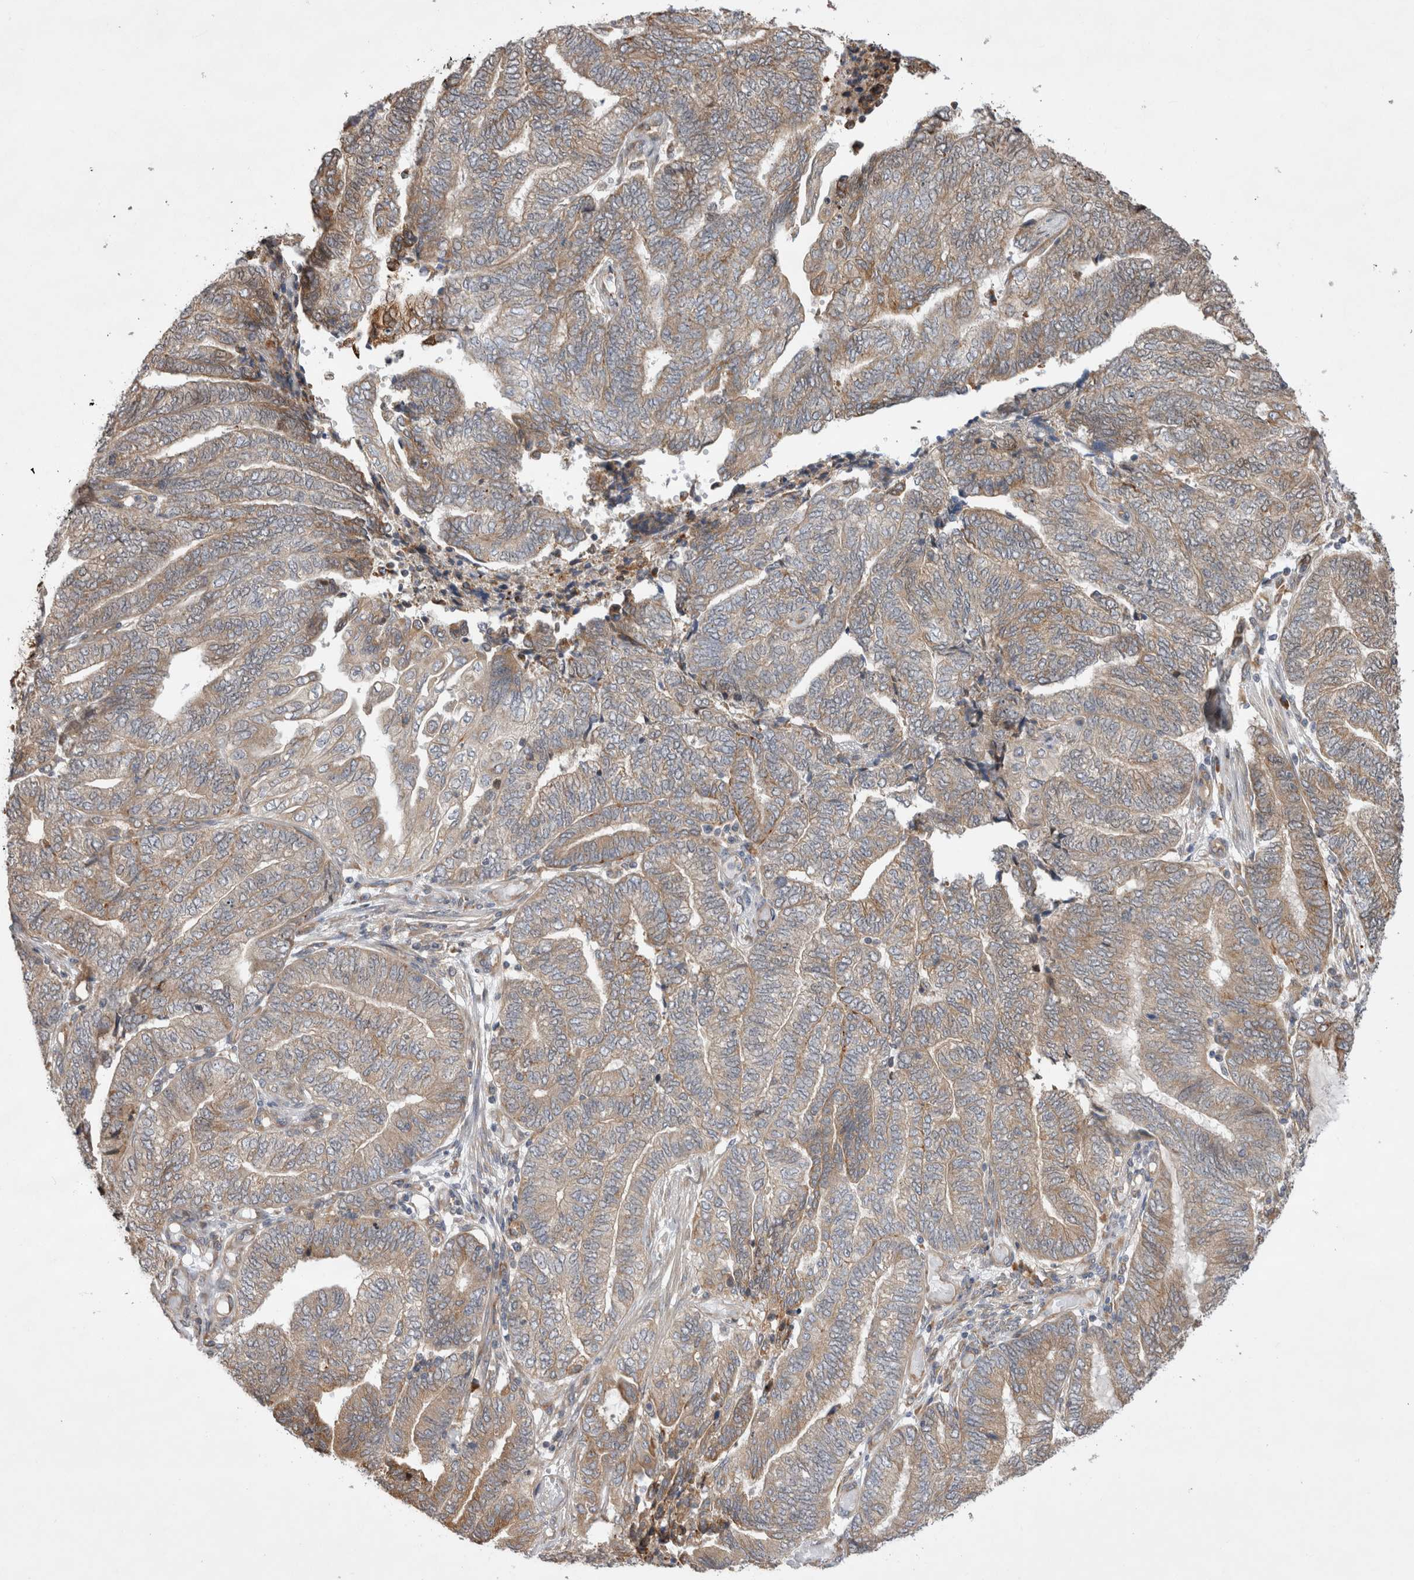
{"staining": {"intensity": "weak", "quantity": ">75%", "location": "cytoplasmic/membranous"}, "tissue": "endometrial cancer", "cell_type": "Tumor cells", "image_type": "cancer", "snomed": [{"axis": "morphology", "description": "Adenocarcinoma, NOS"}, {"axis": "topography", "description": "Uterus"}, {"axis": "topography", "description": "Endometrium"}], "caption": "A high-resolution image shows immunohistochemistry (IHC) staining of endometrial cancer (adenocarcinoma), which displays weak cytoplasmic/membranous staining in approximately >75% of tumor cells.", "gene": "PDCD10", "patient": {"sex": "female", "age": 70}}